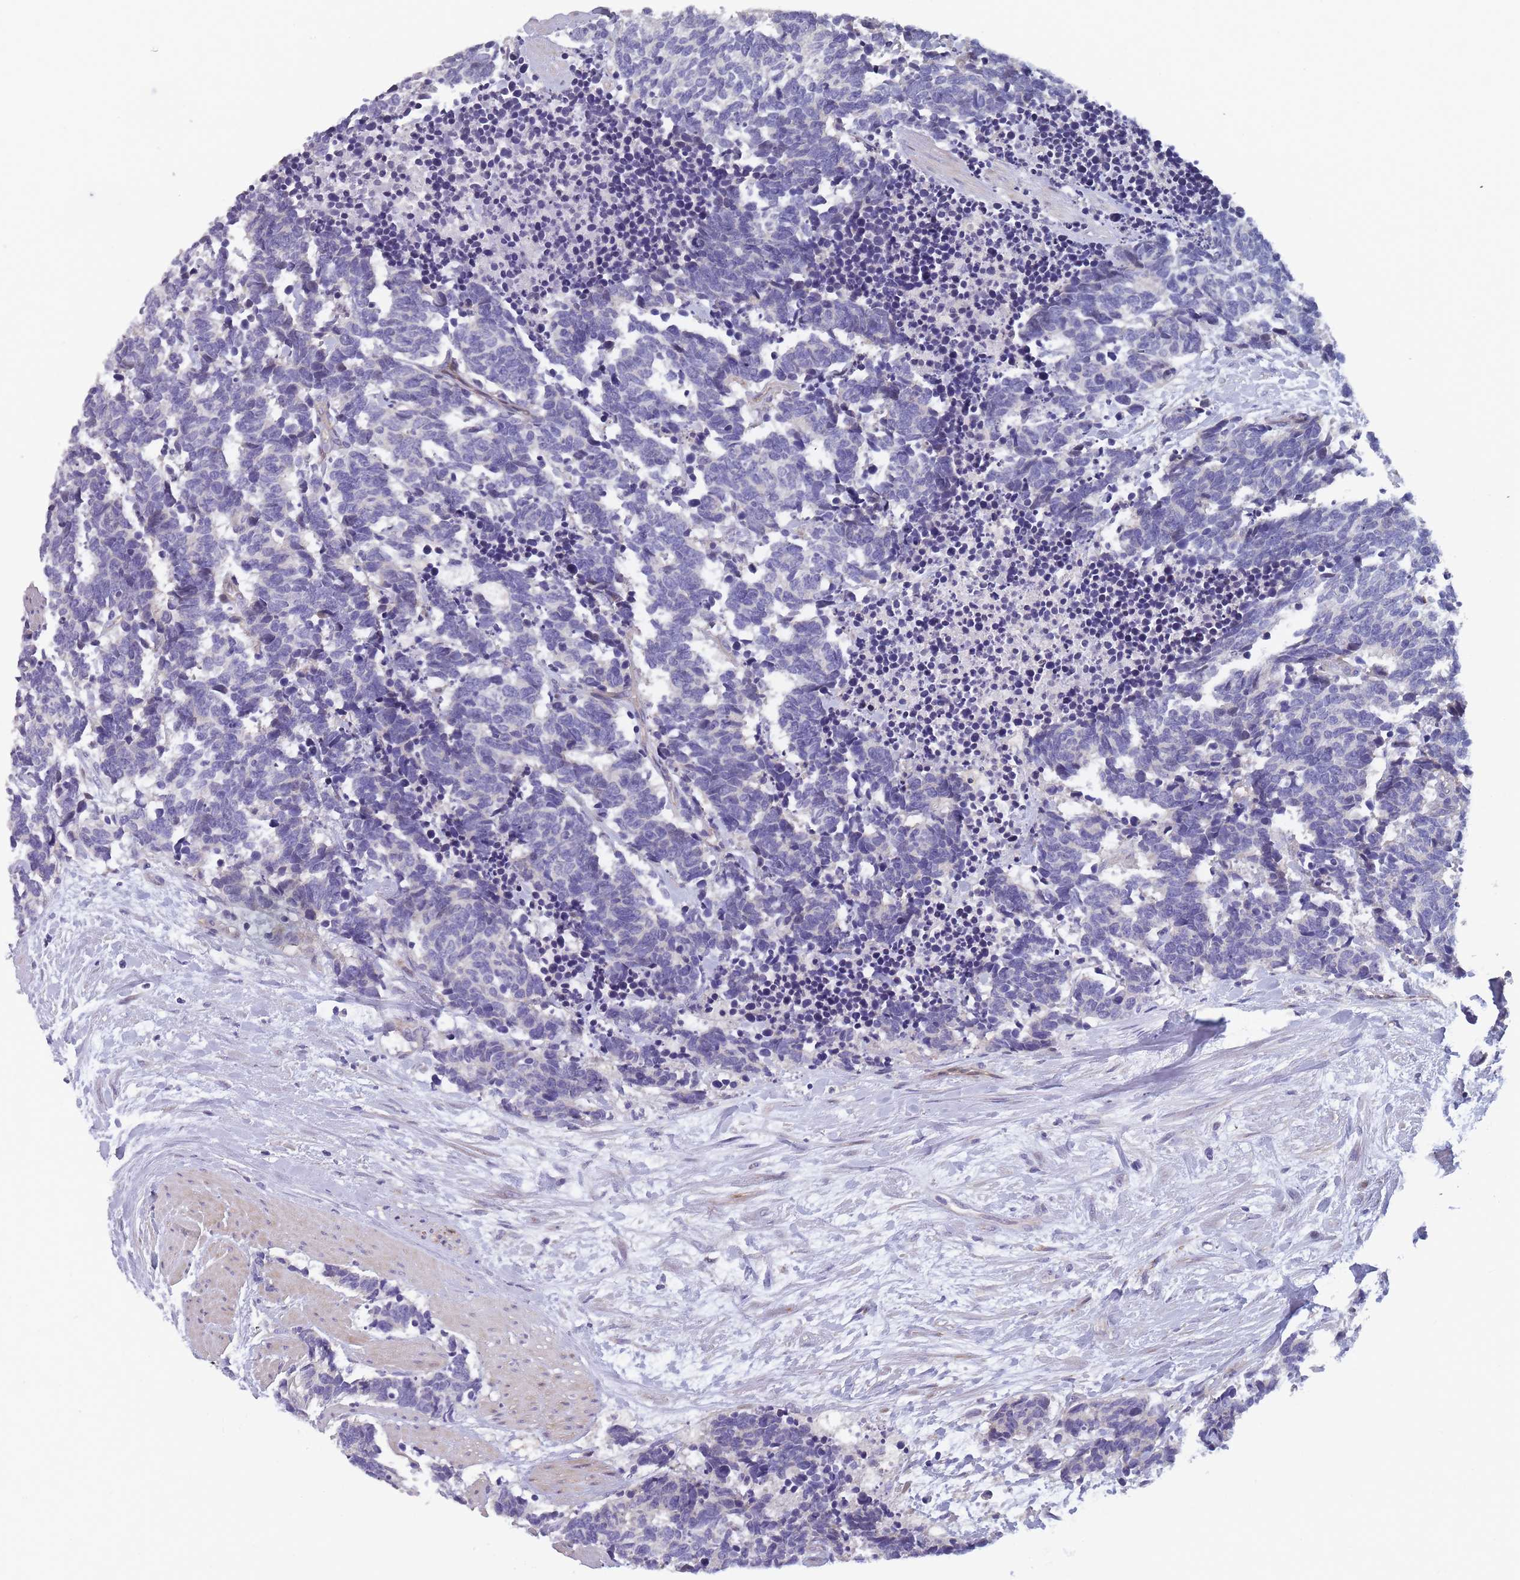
{"staining": {"intensity": "negative", "quantity": "none", "location": "none"}, "tissue": "carcinoid", "cell_type": "Tumor cells", "image_type": "cancer", "snomed": [{"axis": "morphology", "description": "Carcinoma, NOS"}, {"axis": "morphology", "description": "Carcinoid, malignant, NOS"}, {"axis": "topography", "description": "Prostate"}], "caption": "Carcinoma was stained to show a protein in brown. There is no significant positivity in tumor cells.", "gene": "FAM83F", "patient": {"sex": "male", "age": 57}}